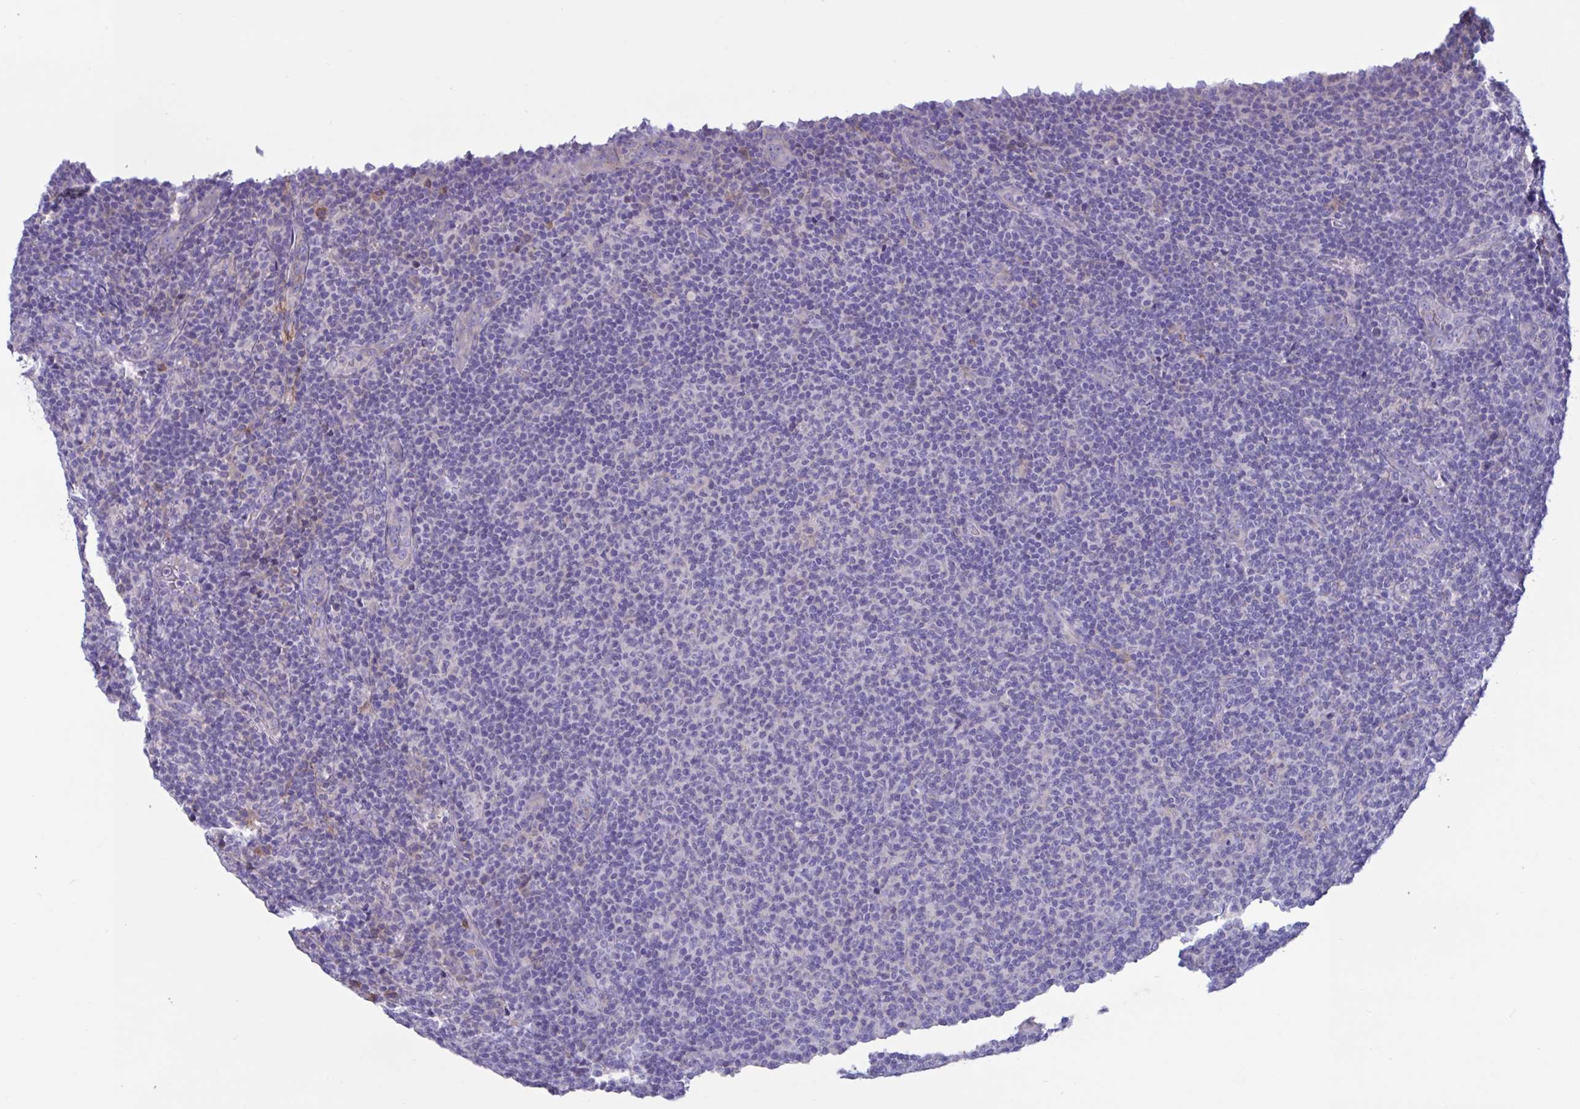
{"staining": {"intensity": "negative", "quantity": "none", "location": "none"}, "tissue": "lymphoma", "cell_type": "Tumor cells", "image_type": "cancer", "snomed": [{"axis": "morphology", "description": "Malignant lymphoma, non-Hodgkin's type, Low grade"}, {"axis": "topography", "description": "Lymph node"}], "caption": "IHC of low-grade malignant lymphoma, non-Hodgkin's type exhibits no expression in tumor cells. (Stains: DAB immunohistochemistry with hematoxylin counter stain, Microscopy: brightfield microscopy at high magnification).", "gene": "SLC66A1", "patient": {"sex": "male", "age": 66}}